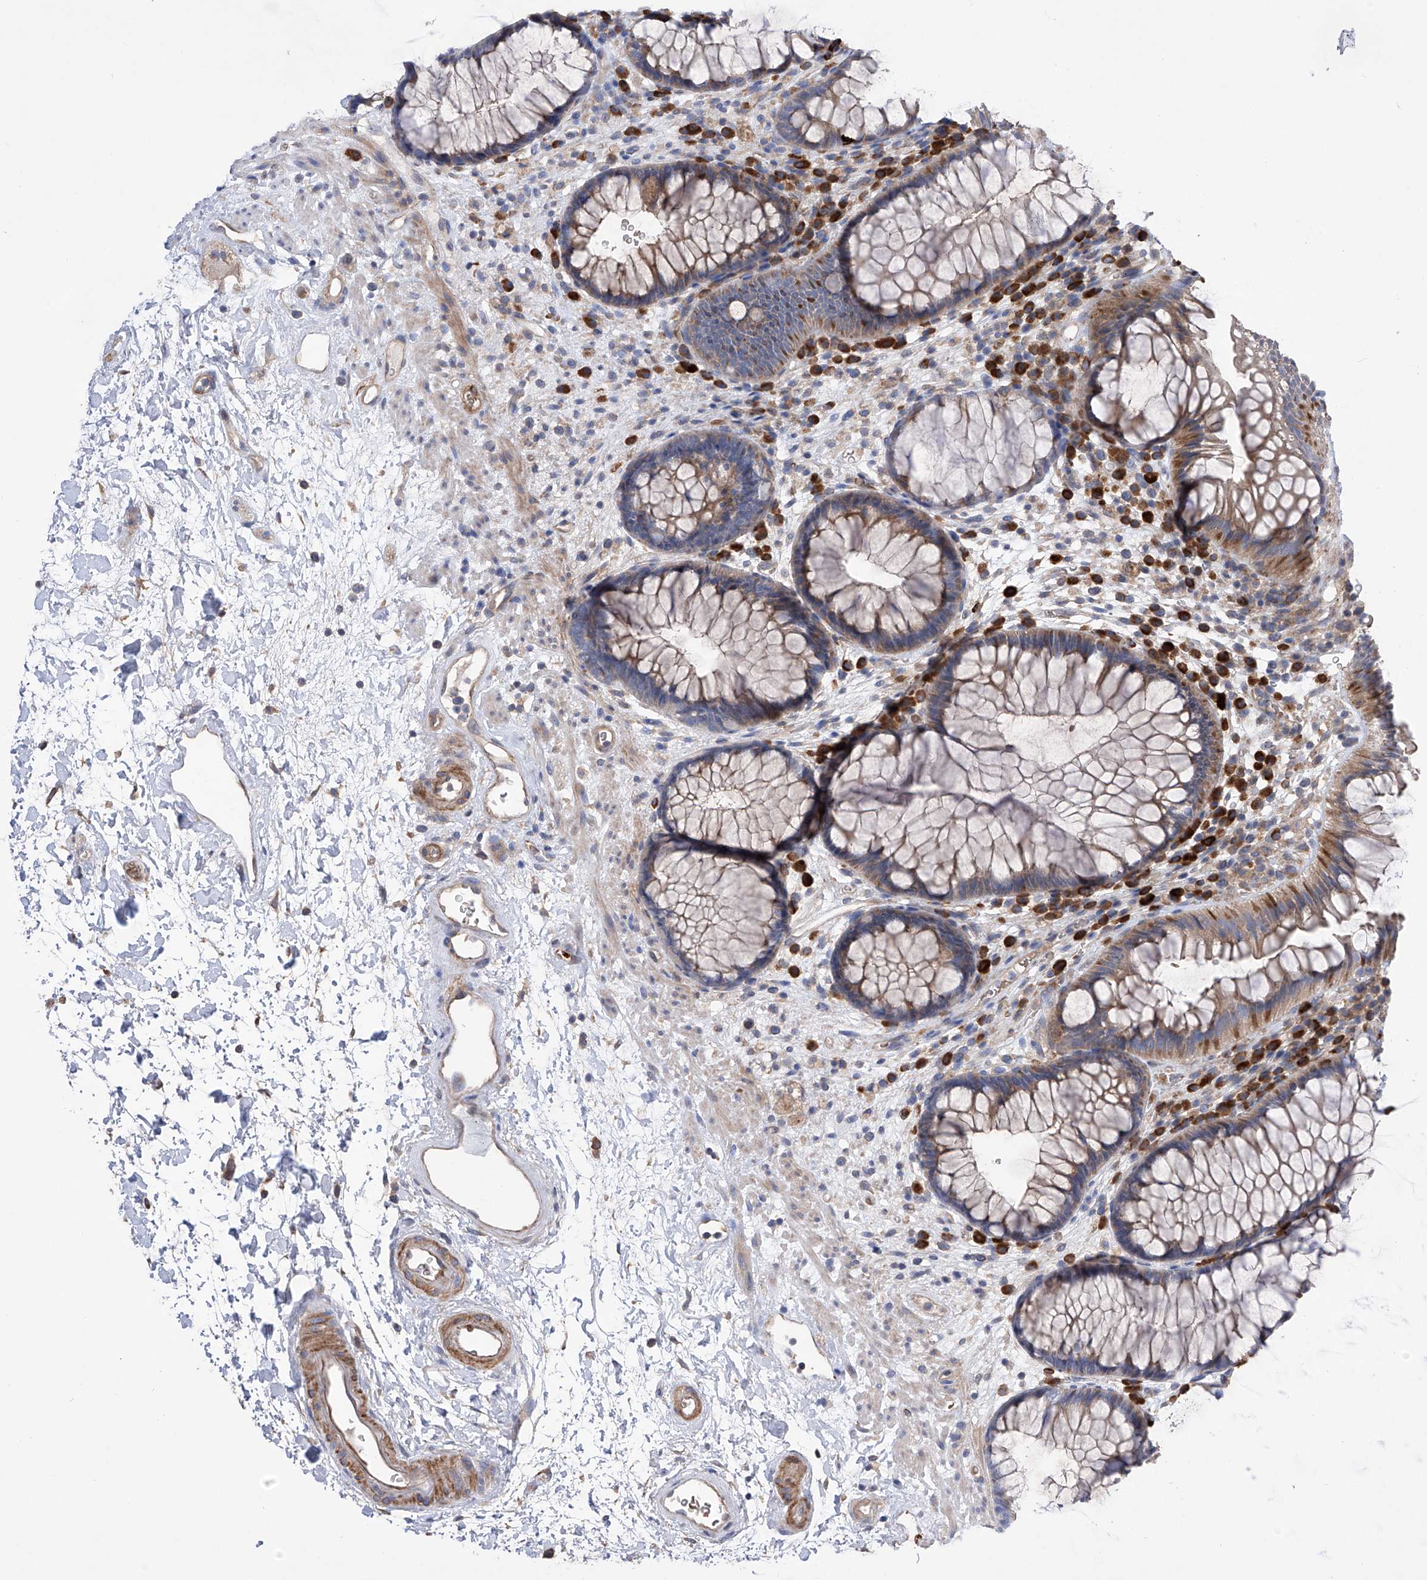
{"staining": {"intensity": "moderate", "quantity": "25%-75%", "location": "cytoplasmic/membranous"}, "tissue": "rectum", "cell_type": "Glandular cells", "image_type": "normal", "snomed": [{"axis": "morphology", "description": "Normal tissue, NOS"}, {"axis": "topography", "description": "Rectum"}], "caption": "Immunohistochemical staining of benign human rectum reveals 25%-75% levels of moderate cytoplasmic/membranous protein positivity in approximately 25%-75% of glandular cells. (DAB (3,3'-diaminobenzidine) IHC with brightfield microscopy, high magnification).", "gene": "NFATC4", "patient": {"sex": "male", "age": 51}}